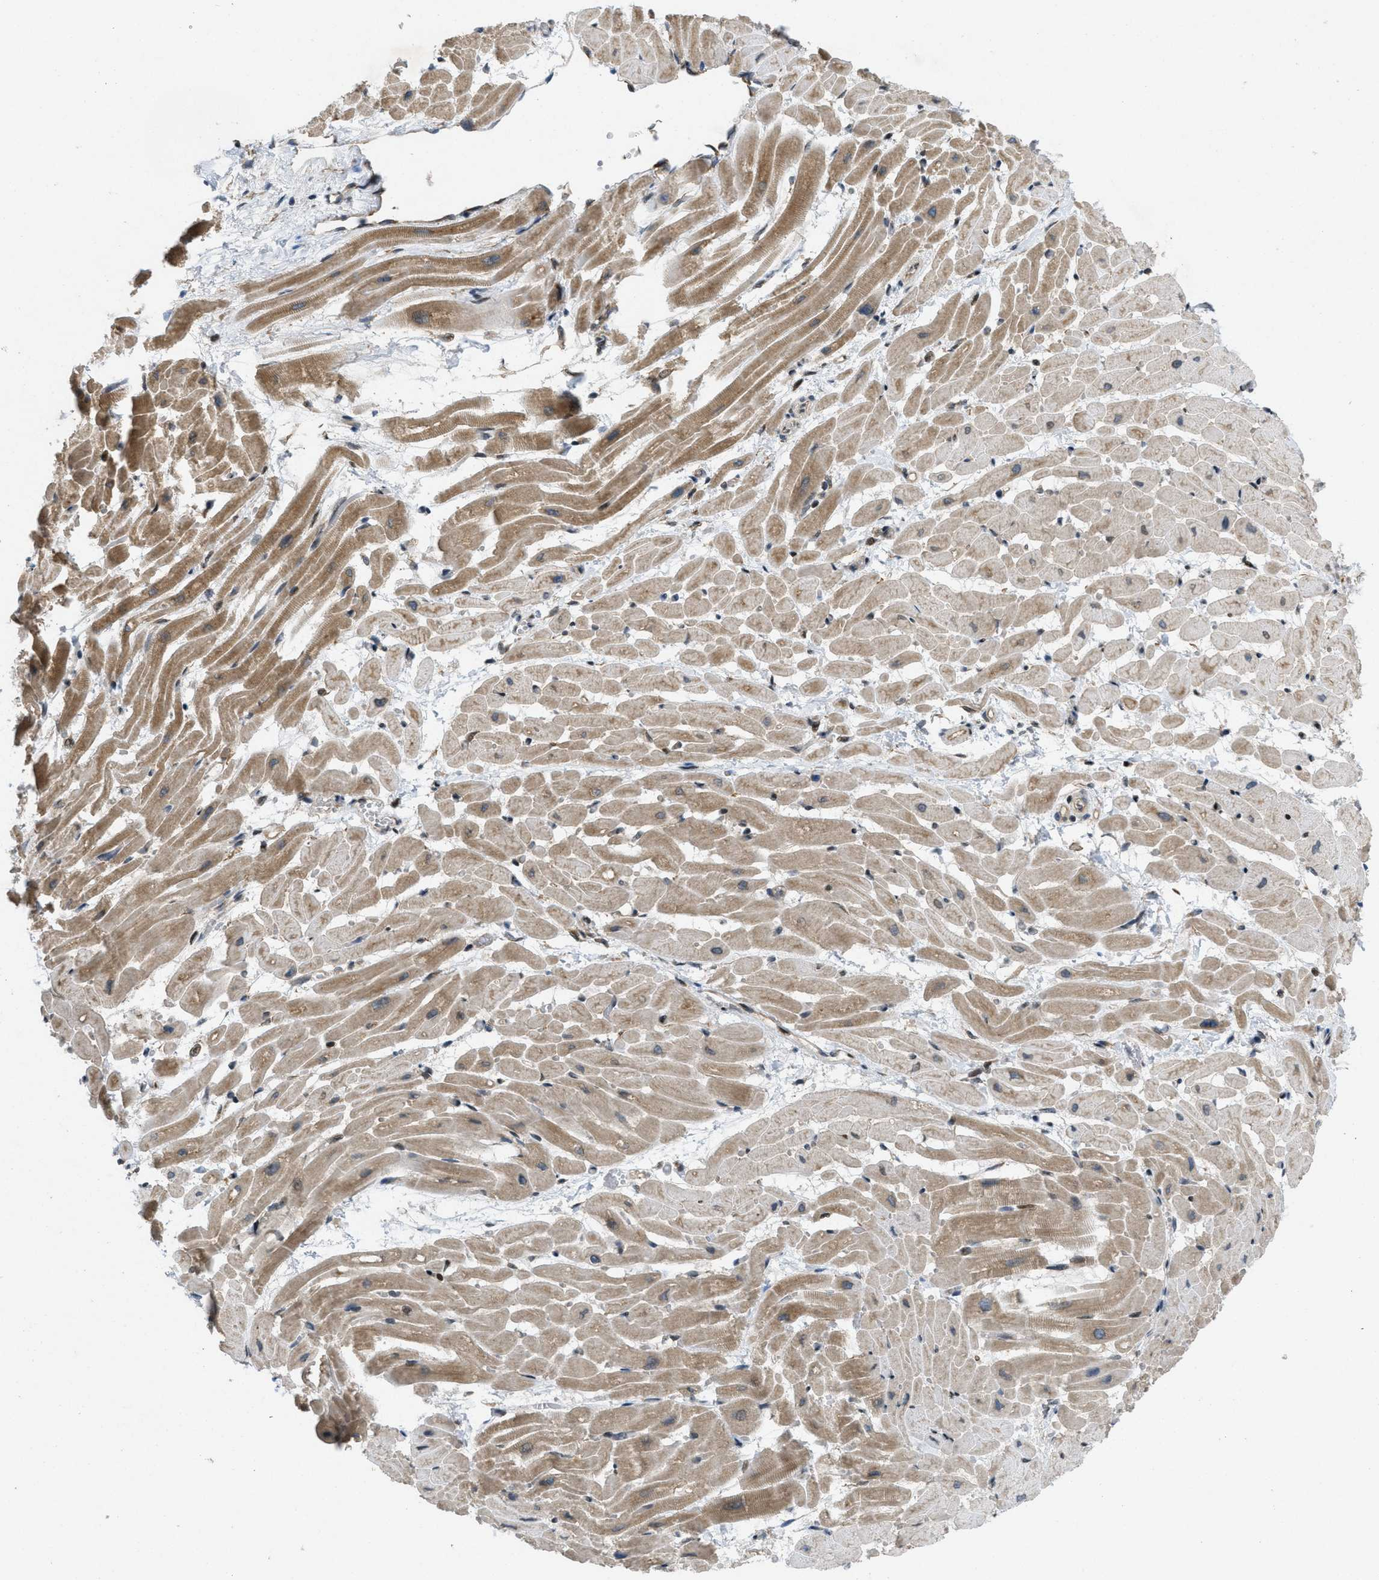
{"staining": {"intensity": "moderate", "quantity": "25%-75%", "location": "cytoplasmic/membranous"}, "tissue": "heart muscle", "cell_type": "Cardiomyocytes", "image_type": "normal", "snomed": [{"axis": "morphology", "description": "Normal tissue, NOS"}, {"axis": "topography", "description": "Heart"}], "caption": "Moderate cytoplasmic/membranous expression is appreciated in approximately 25%-75% of cardiomyocytes in unremarkable heart muscle. Nuclei are stained in blue.", "gene": "IFNLR1", "patient": {"sex": "male", "age": 45}}